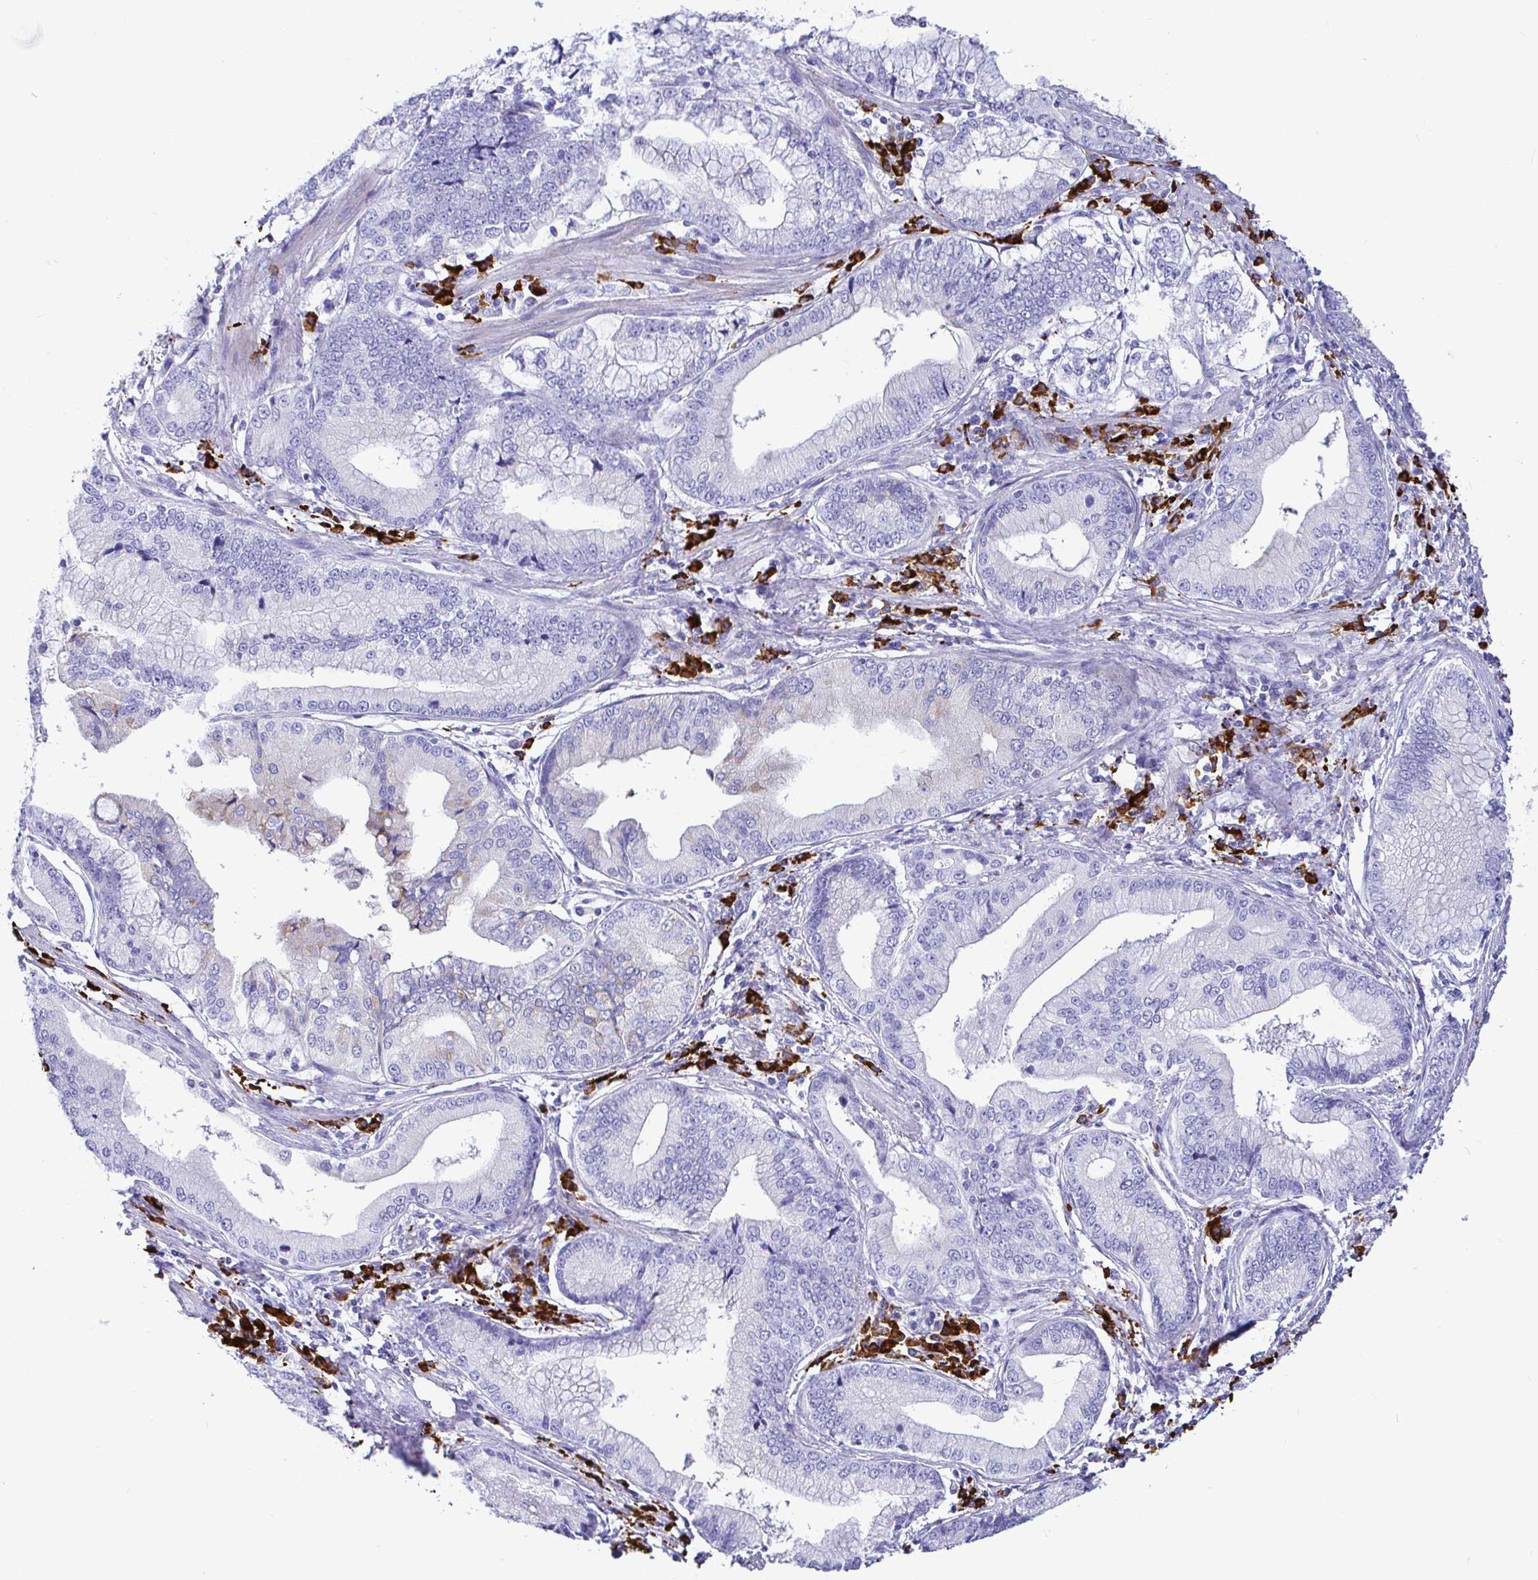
{"staining": {"intensity": "negative", "quantity": "none", "location": "none"}, "tissue": "stomach cancer", "cell_type": "Tumor cells", "image_type": "cancer", "snomed": [{"axis": "morphology", "description": "Adenocarcinoma, NOS"}, {"axis": "topography", "description": "Stomach, upper"}], "caption": "High magnification brightfield microscopy of adenocarcinoma (stomach) stained with DAB (3,3'-diaminobenzidine) (brown) and counterstained with hematoxylin (blue): tumor cells show no significant staining.", "gene": "CCDC62", "patient": {"sex": "female", "age": 74}}